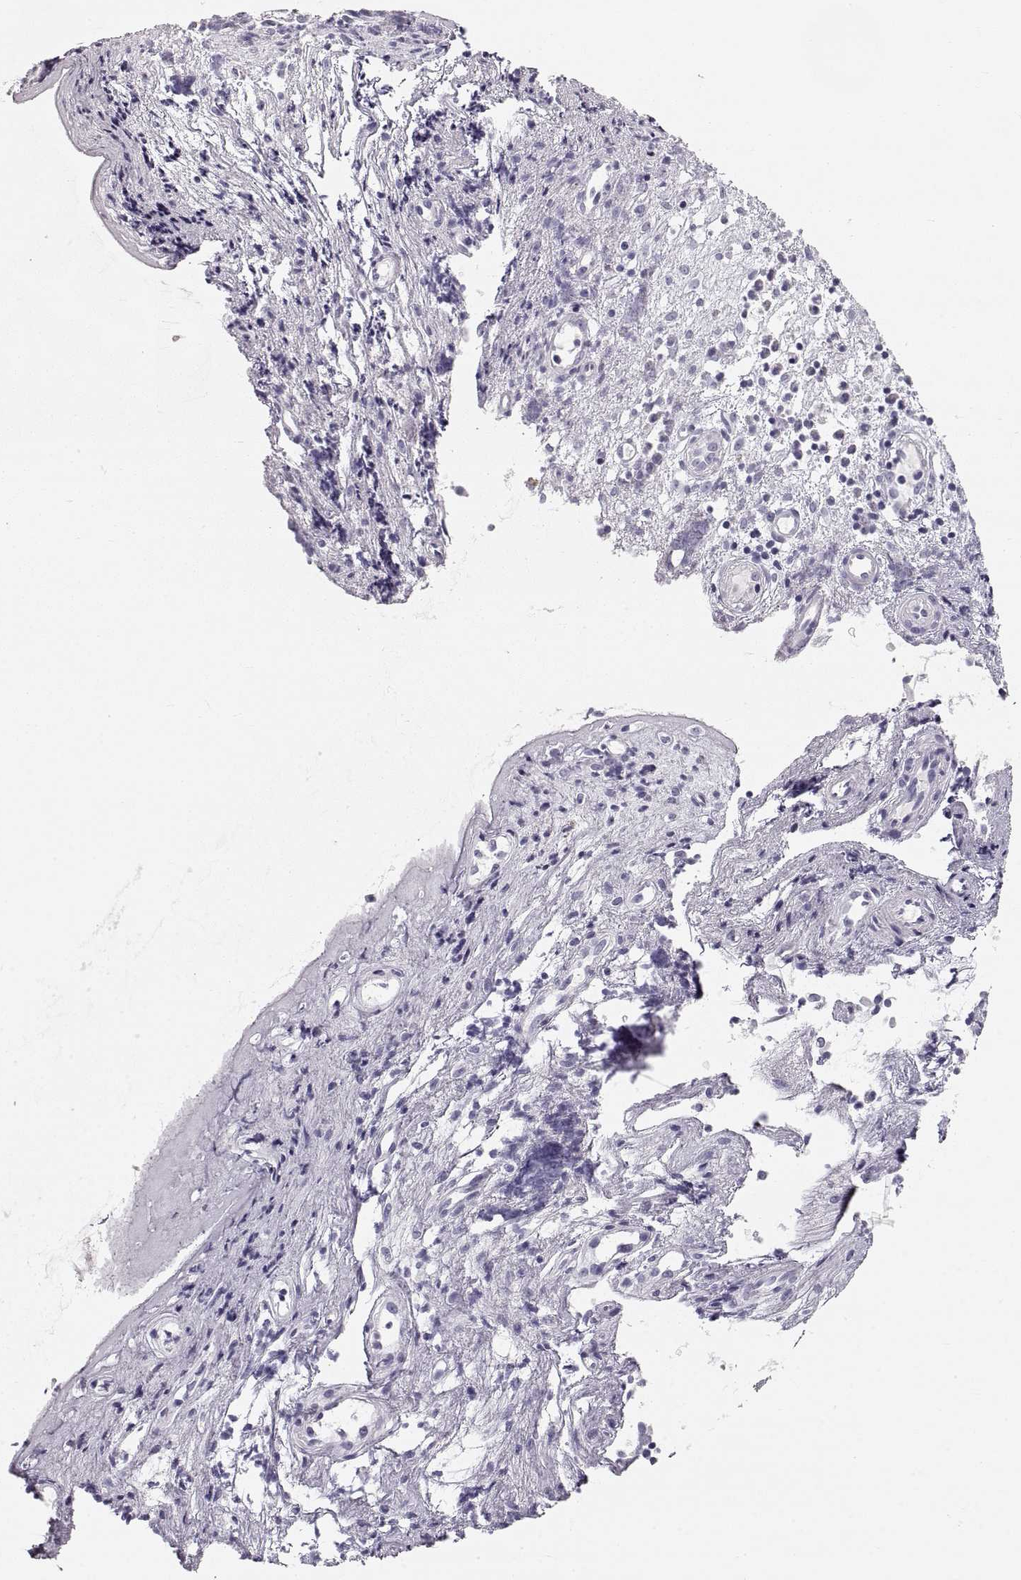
{"staining": {"intensity": "negative", "quantity": "none", "location": "none"}, "tissue": "nasopharynx", "cell_type": "Respiratory epithelial cells", "image_type": "normal", "snomed": [{"axis": "morphology", "description": "Normal tissue, NOS"}, {"axis": "topography", "description": "Nasopharynx"}], "caption": "Immunohistochemistry (IHC) micrograph of unremarkable nasopharynx: human nasopharynx stained with DAB shows no significant protein expression in respiratory epithelial cells.", "gene": "CRYAA", "patient": {"sex": "female", "age": 47}}